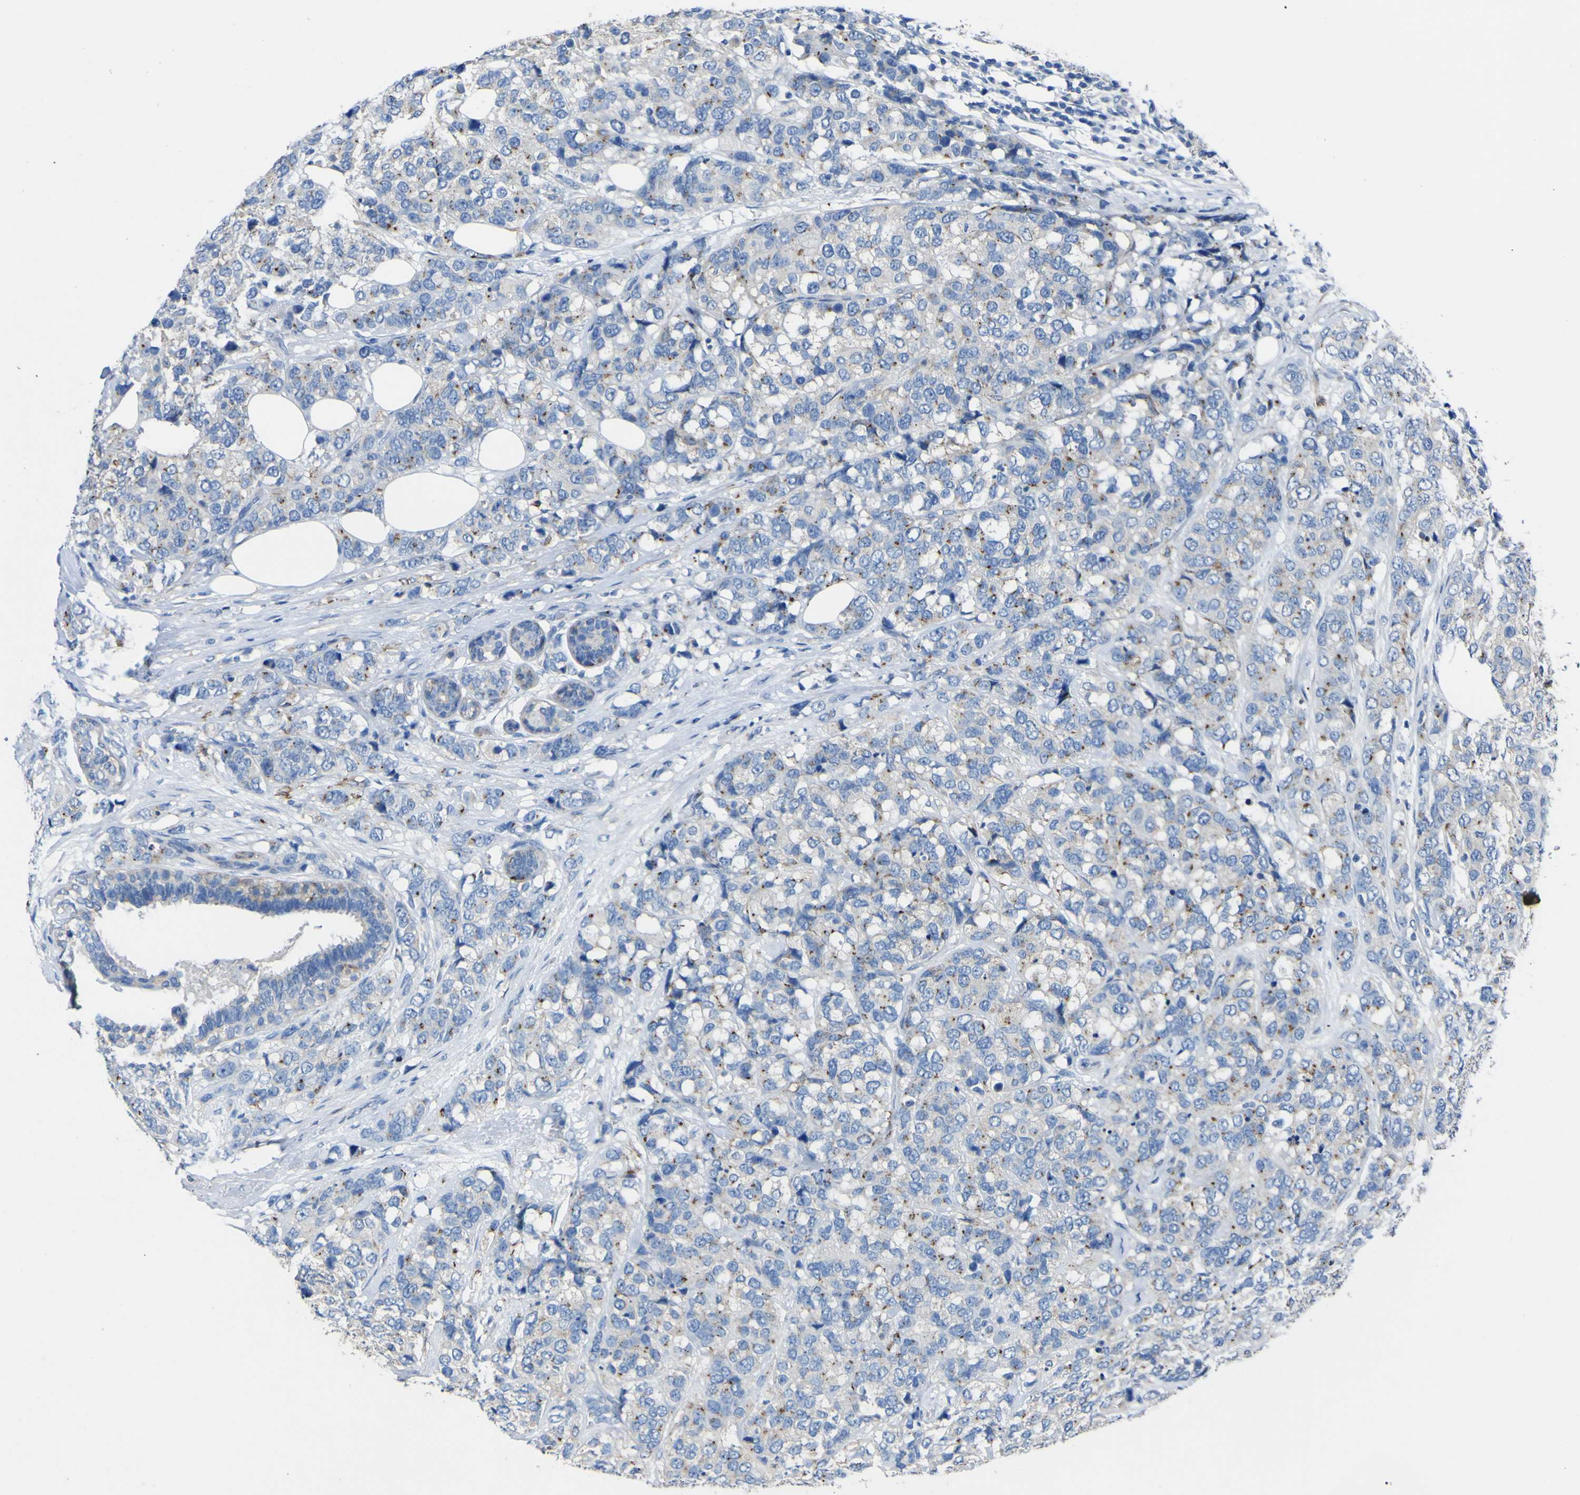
{"staining": {"intensity": "moderate", "quantity": "25%-75%", "location": "cytoplasmic/membranous"}, "tissue": "breast cancer", "cell_type": "Tumor cells", "image_type": "cancer", "snomed": [{"axis": "morphology", "description": "Lobular carcinoma"}, {"axis": "topography", "description": "Breast"}], "caption": "Lobular carcinoma (breast) stained for a protein (brown) reveals moderate cytoplasmic/membranous positive expression in about 25%-75% of tumor cells.", "gene": "AGO4", "patient": {"sex": "female", "age": 59}}